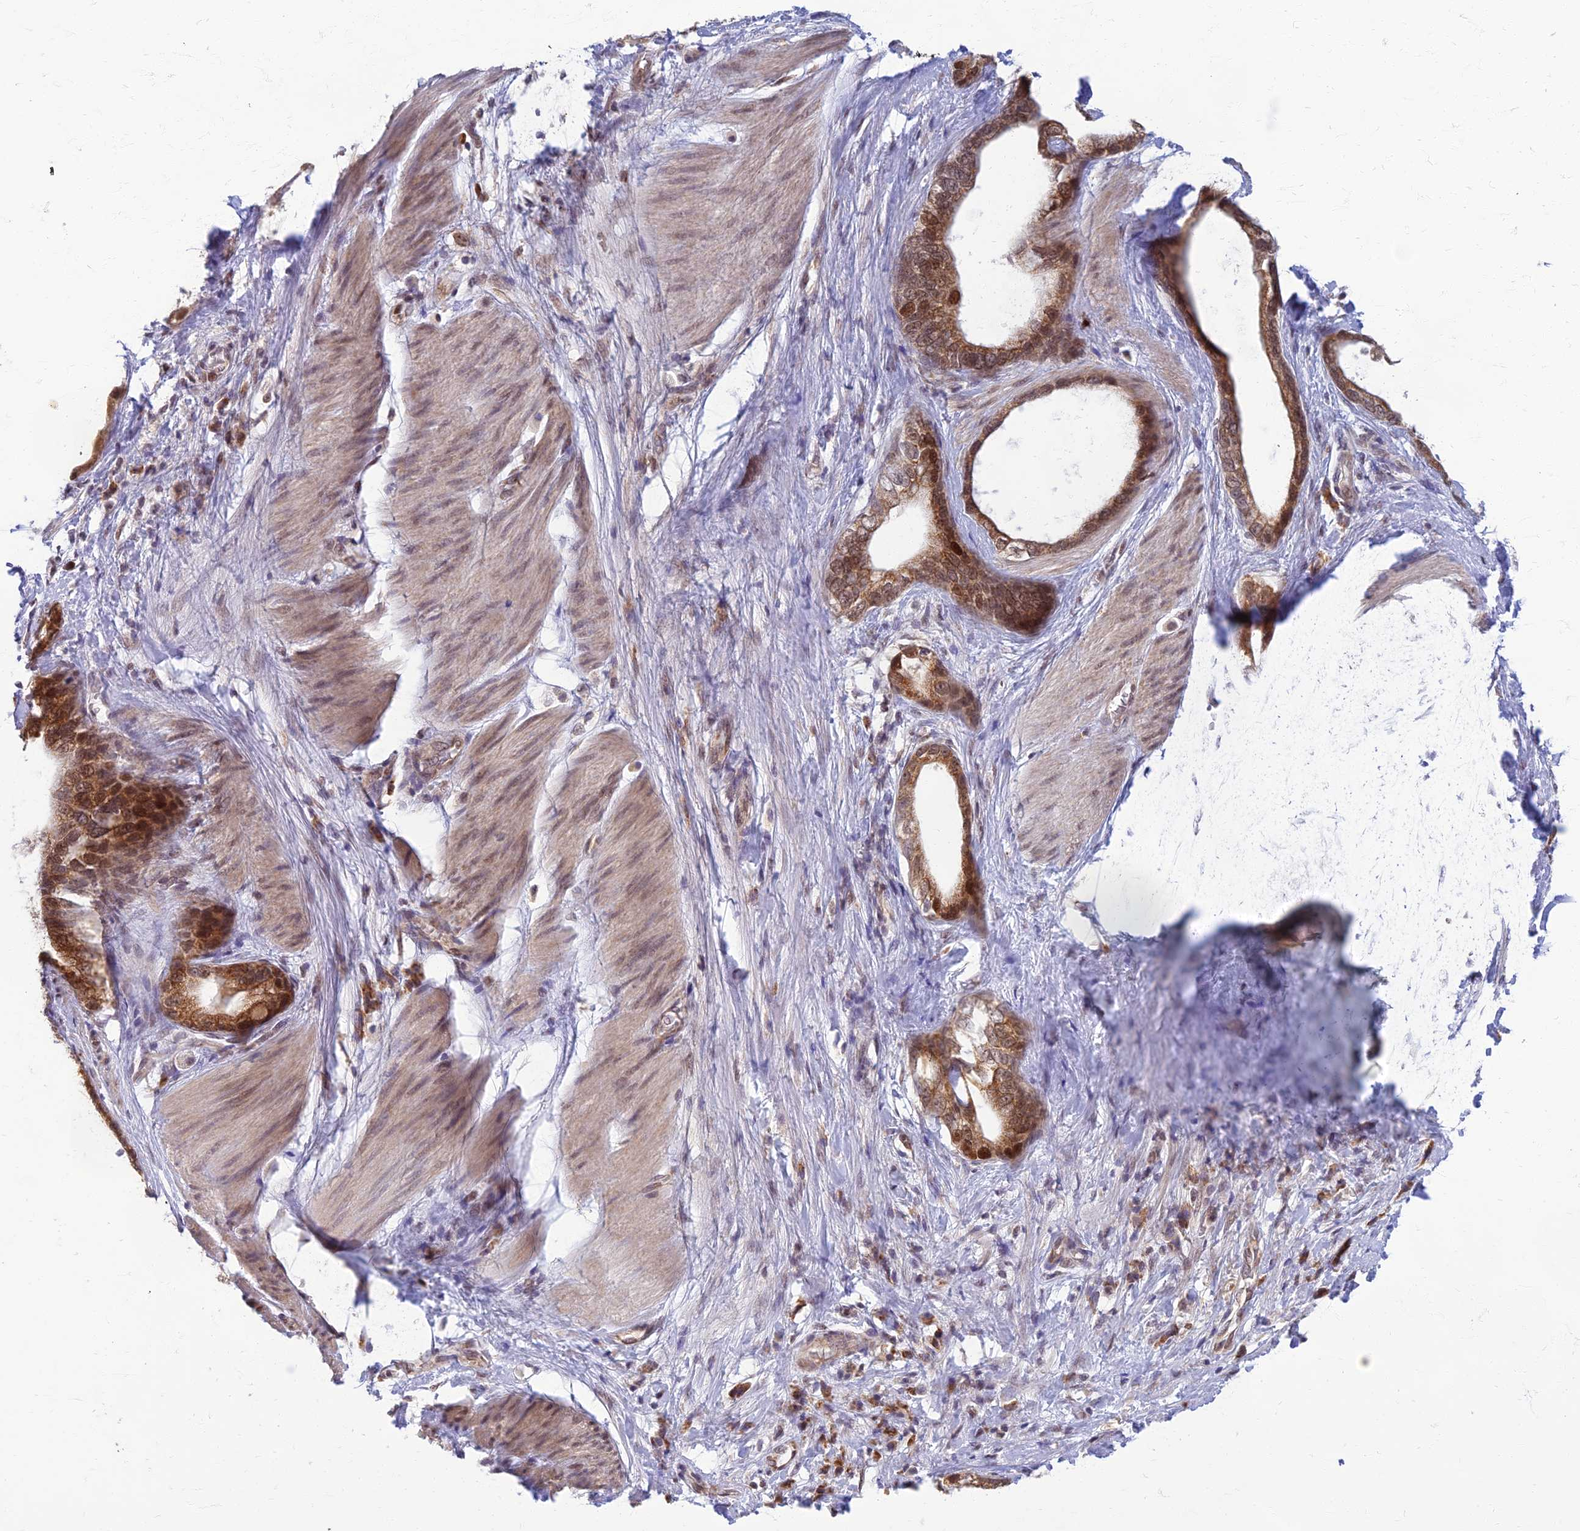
{"staining": {"intensity": "moderate", "quantity": ">75%", "location": "cytoplasmic/membranous,nuclear"}, "tissue": "stomach cancer", "cell_type": "Tumor cells", "image_type": "cancer", "snomed": [{"axis": "morphology", "description": "Adenocarcinoma, NOS"}, {"axis": "topography", "description": "Stomach"}], "caption": "Tumor cells show medium levels of moderate cytoplasmic/membranous and nuclear expression in approximately >75% of cells in human stomach cancer (adenocarcinoma).", "gene": "EARS2", "patient": {"sex": "male", "age": 55}}